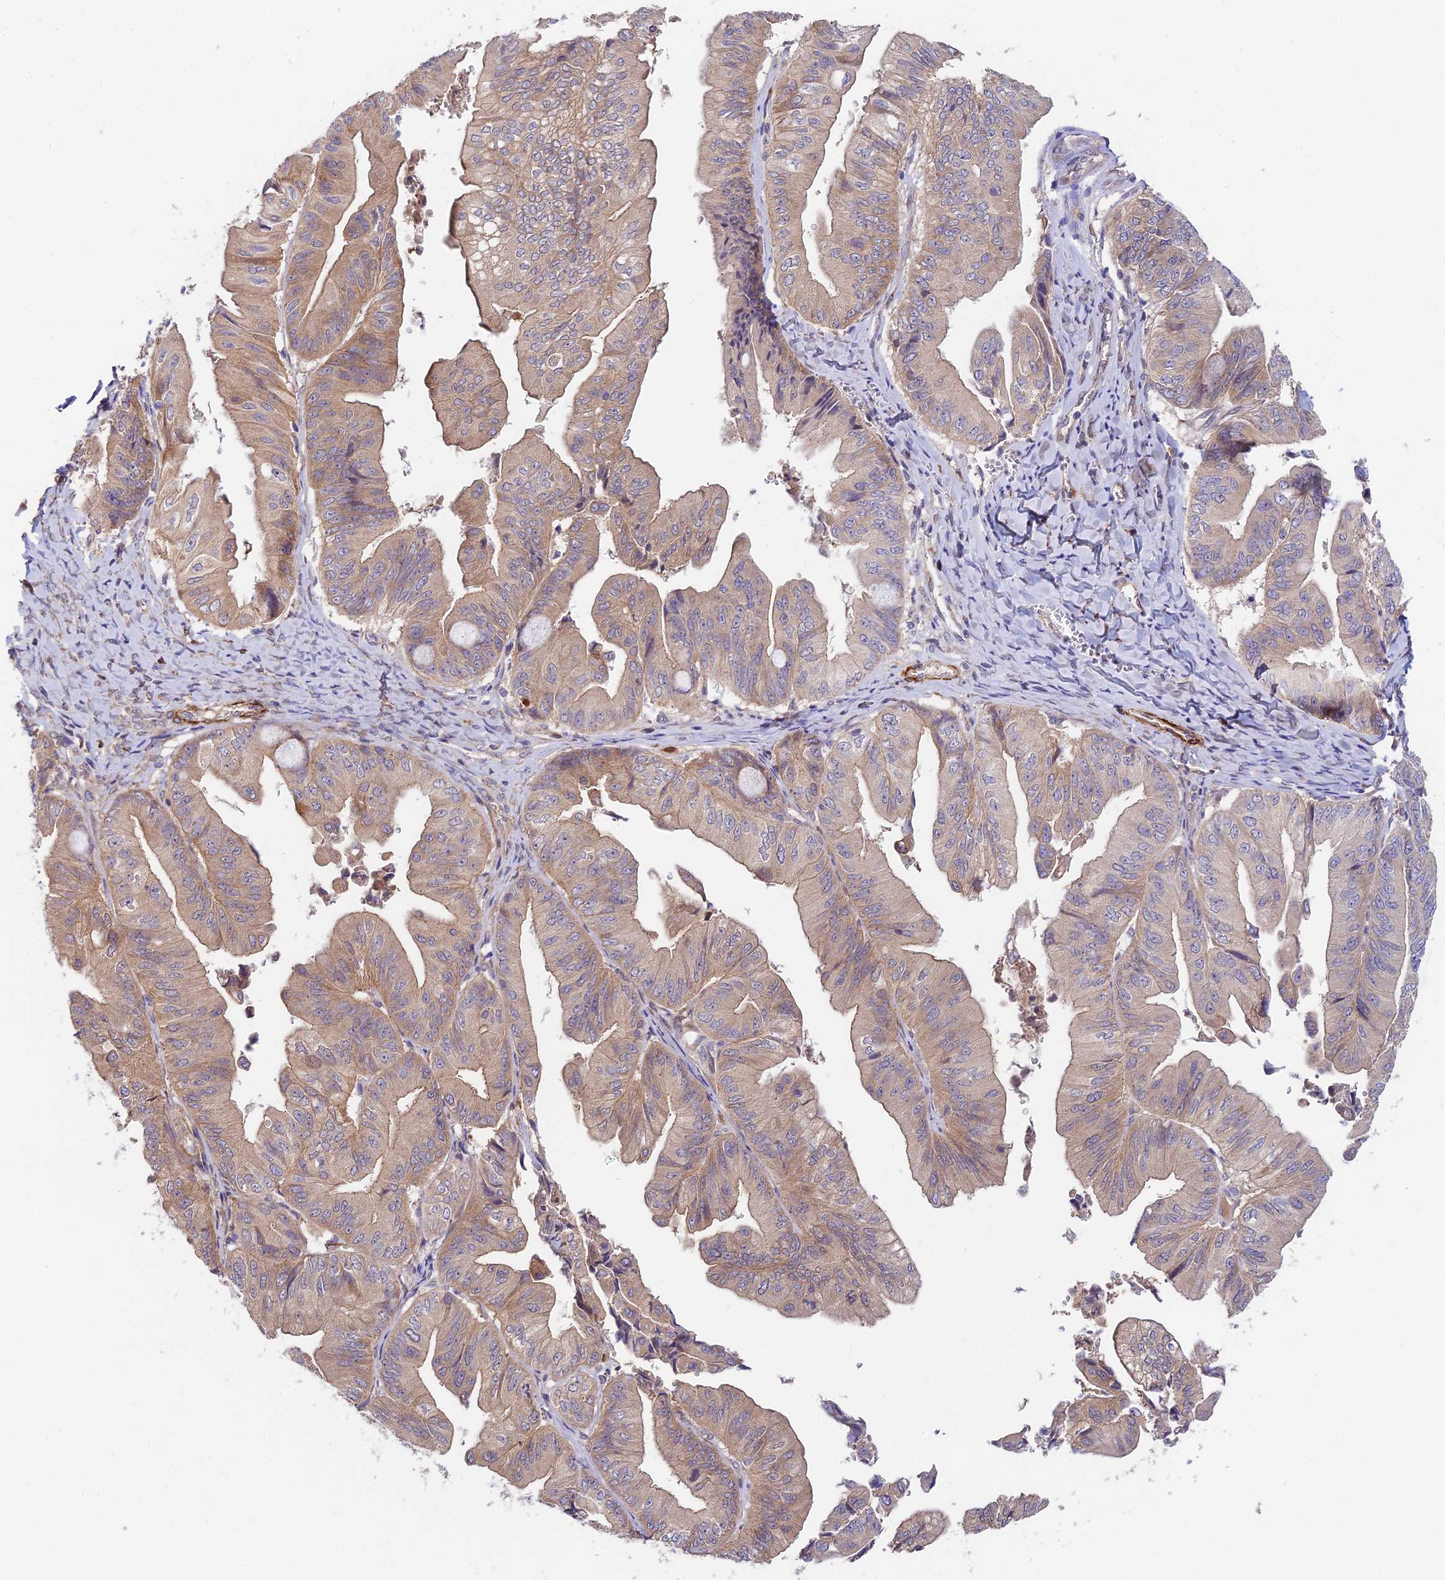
{"staining": {"intensity": "weak", "quantity": ">75%", "location": "cytoplasmic/membranous"}, "tissue": "ovarian cancer", "cell_type": "Tumor cells", "image_type": "cancer", "snomed": [{"axis": "morphology", "description": "Cystadenocarcinoma, mucinous, NOS"}, {"axis": "topography", "description": "Ovary"}], "caption": "An image showing weak cytoplasmic/membranous positivity in approximately >75% of tumor cells in mucinous cystadenocarcinoma (ovarian), as visualized by brown immunohistochemical staining.", "gene": "ANKRD50", "patient": {"sex": "female", "age": 61}}